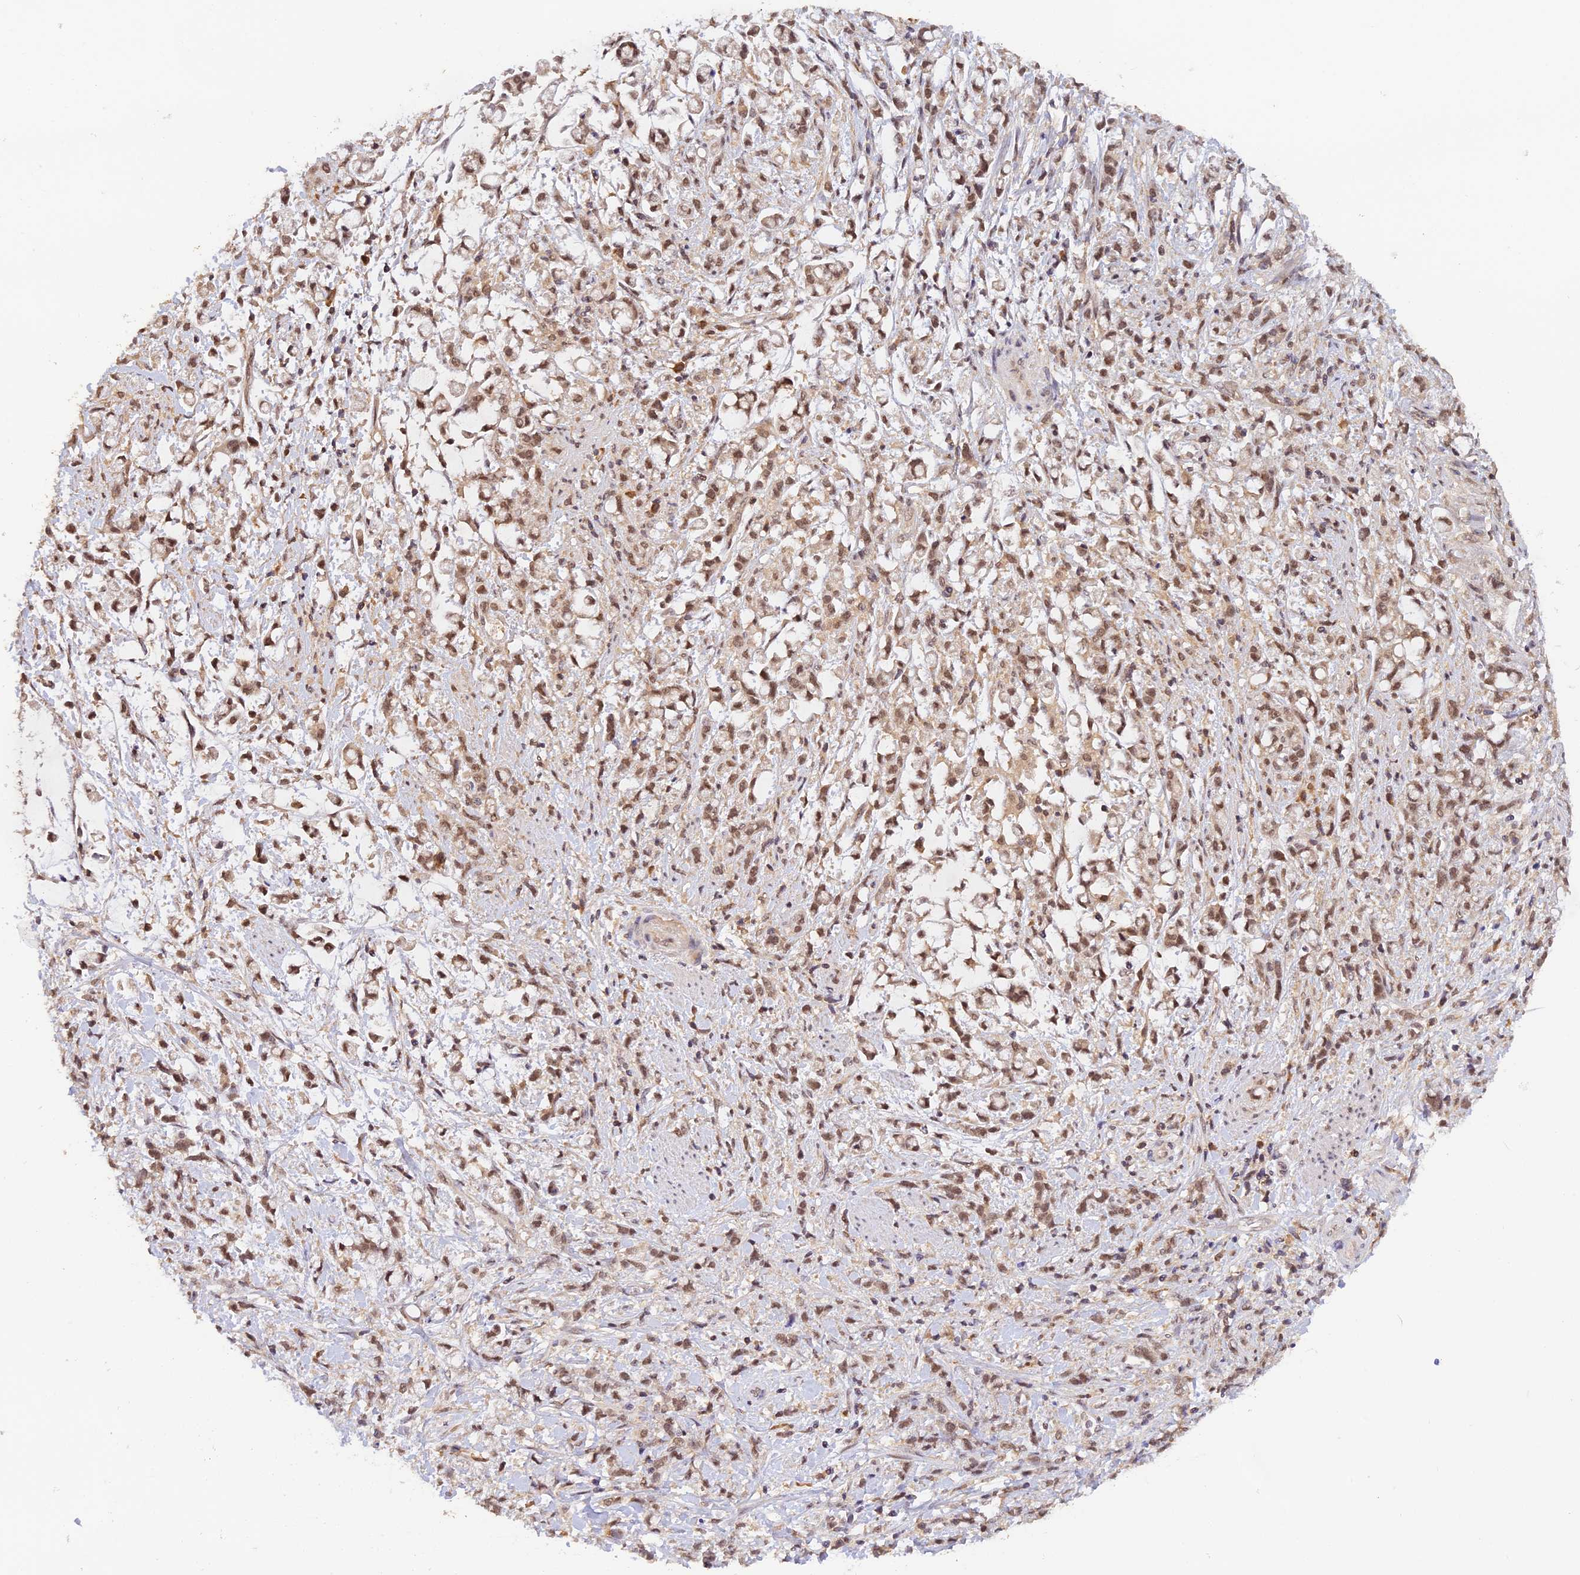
{"staining": {"intensity": "moderate", "quantity": ">75%", "location": "nuclear"}, "tissue": "stomach cancer", "cell_type": "Tumor cells", "image_type": "cancer", "snomed": [{"axis": "morphology", "description": "Adenocarcinoma, NOS"}, {"axis": "topography", "description": "Stomach"}], "caption": "A micrograph of human stomach cancer stained for a protein exhibits moderate nuclear brown staining in tumor cells. The staining is performed using DAB (3,3'-diaminobenzidine) brown chromogen to label protein expression. The nuclei are counter-stained blue using hematoxylin.", "gene": "ZNF436", "patient": {"sex": "female", "age": 60}}